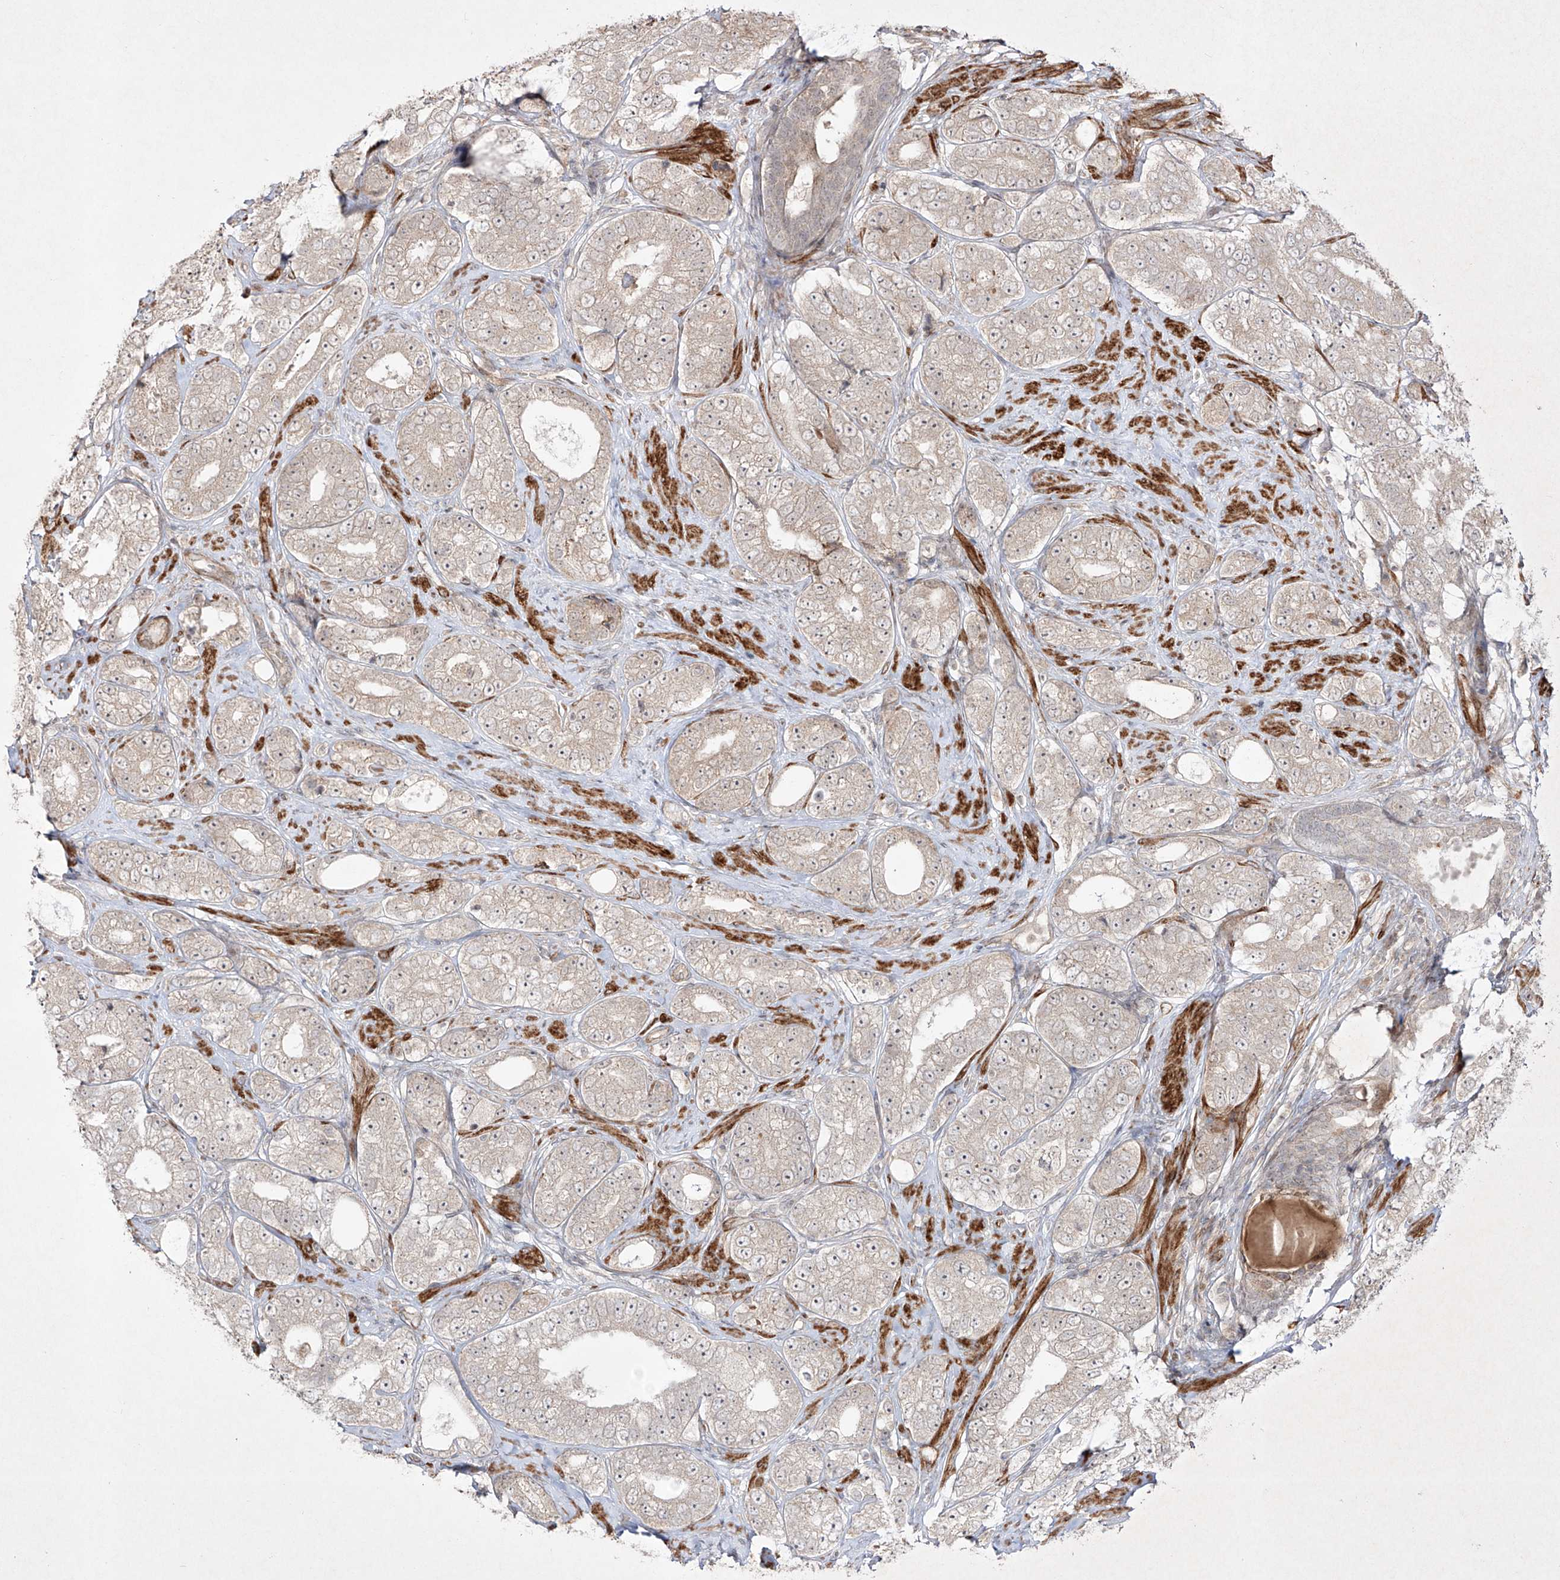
{"staining": {"intensity": "weak", "quantity": "<25%", "location": "nuclear"}, "tissue": "prostate cancer", "cell_type": "Tumor cells", "image_type": "cancer", "snomed": [{"axis": "morphology", "description": "Adenocarcinoma, High grade"}, {"axis": "topography", "description": "Prostate"}], "caption": "Human prostate cancer (high-grade adenocarcinoma) stained for a protein using immunohistochemistry (IHC) exhibits no positivity in tumor cells.", "gene": "KDM1B", "patient": {"sex": "male", "age": 56}}